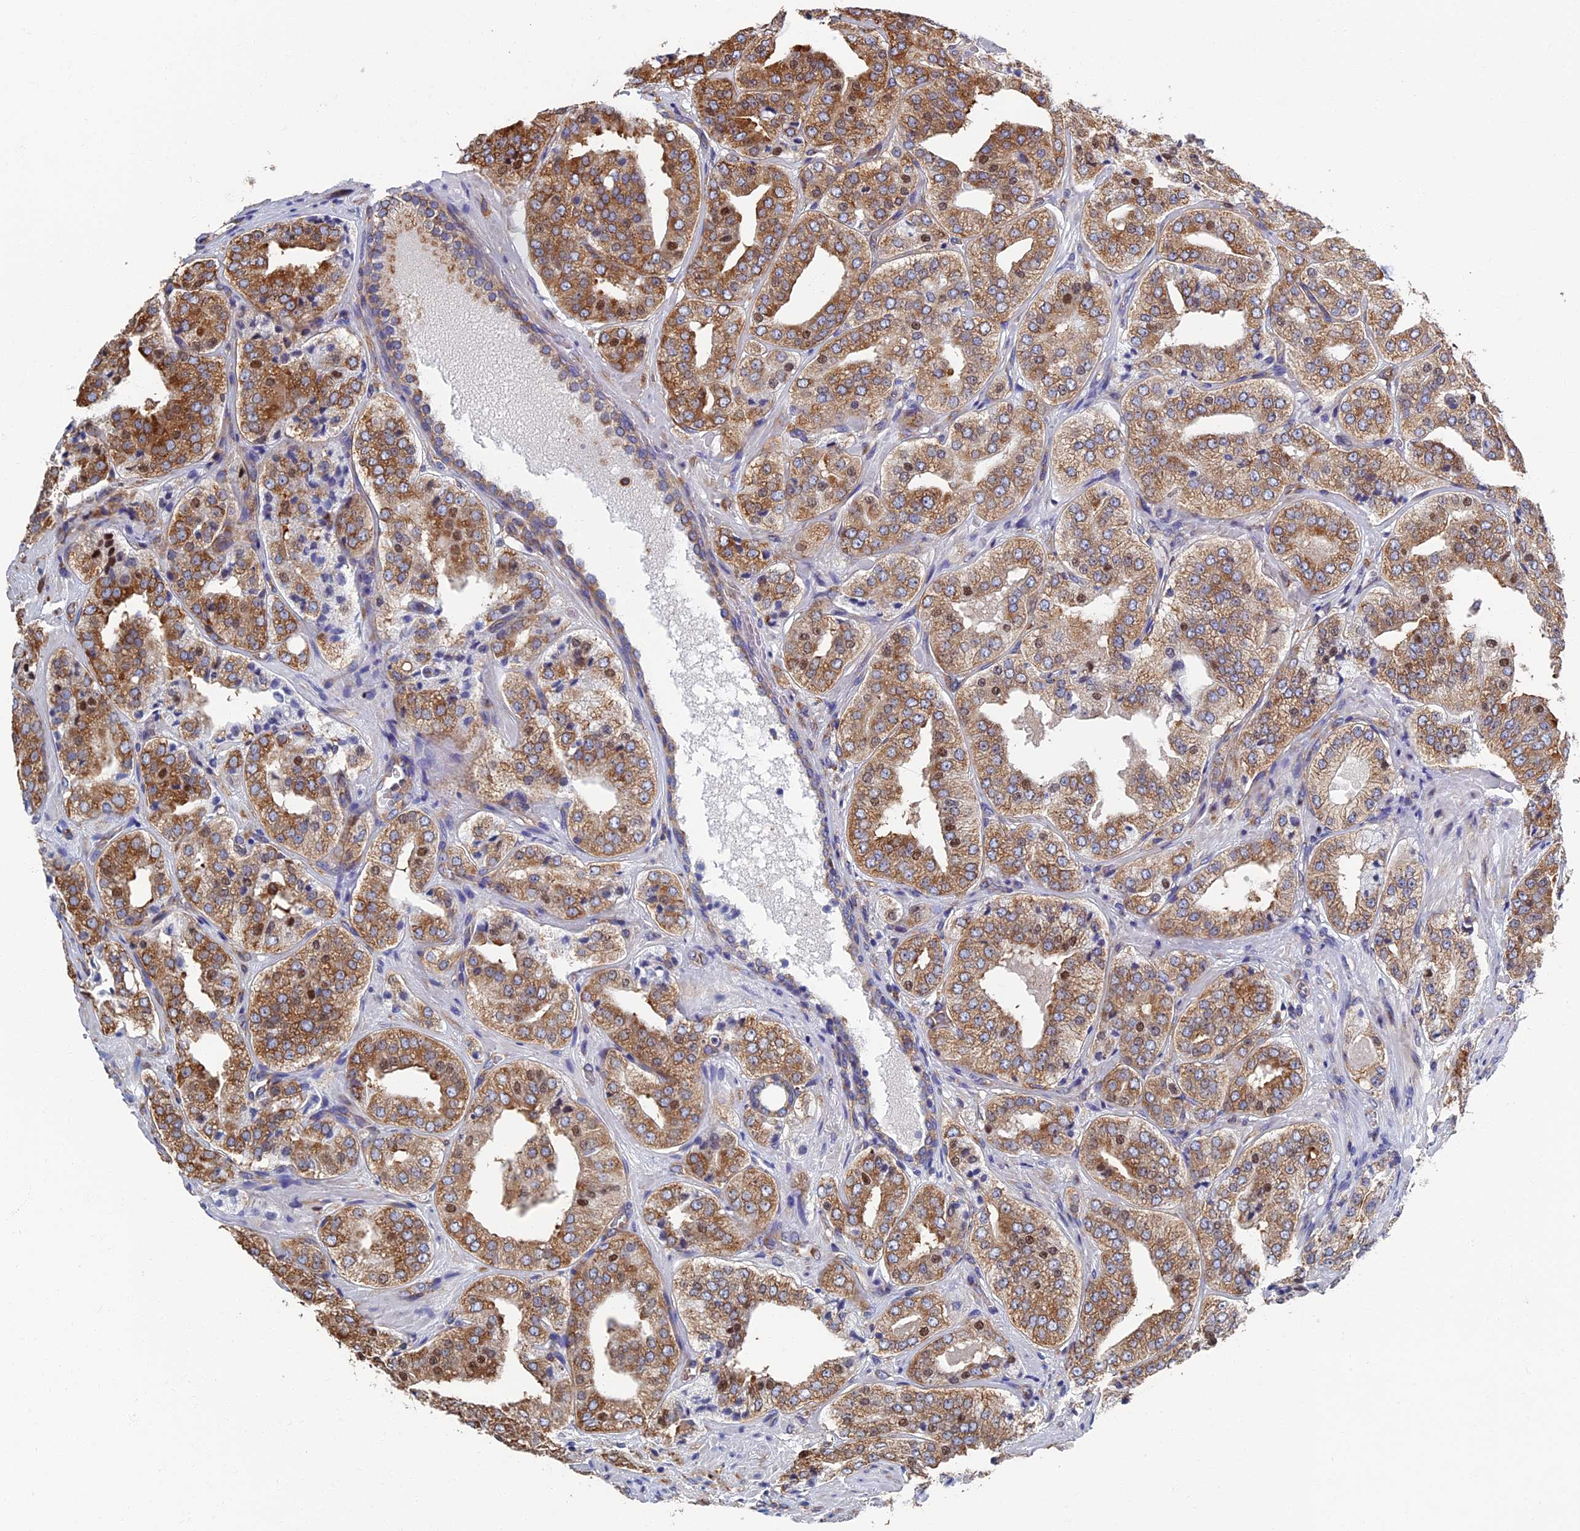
{"staining": {"intensity": "moderate", "quantity": ">75%", "location": "cytoplasmic/membranous,nuclear"}, "tissue": "prostate cancer", "cell_type": "Tumor cells", "image_type": "cancer", "snomed": [{"axis": "morphology", "description": "Adenocarcinoma, High grade"}, {"axis": "topography", "description": "Prostate"}], "caption": "A high-resolution image shows immunohistochemistry staining of adenocarcinoma (high-grade) (prostate), which exhibits moderate cytoplasmic/membranous and nuclear expression in approximately >75% of tumor cells.", "gene": "YBX1", "patient": {"sex": "male", "age": 71}}